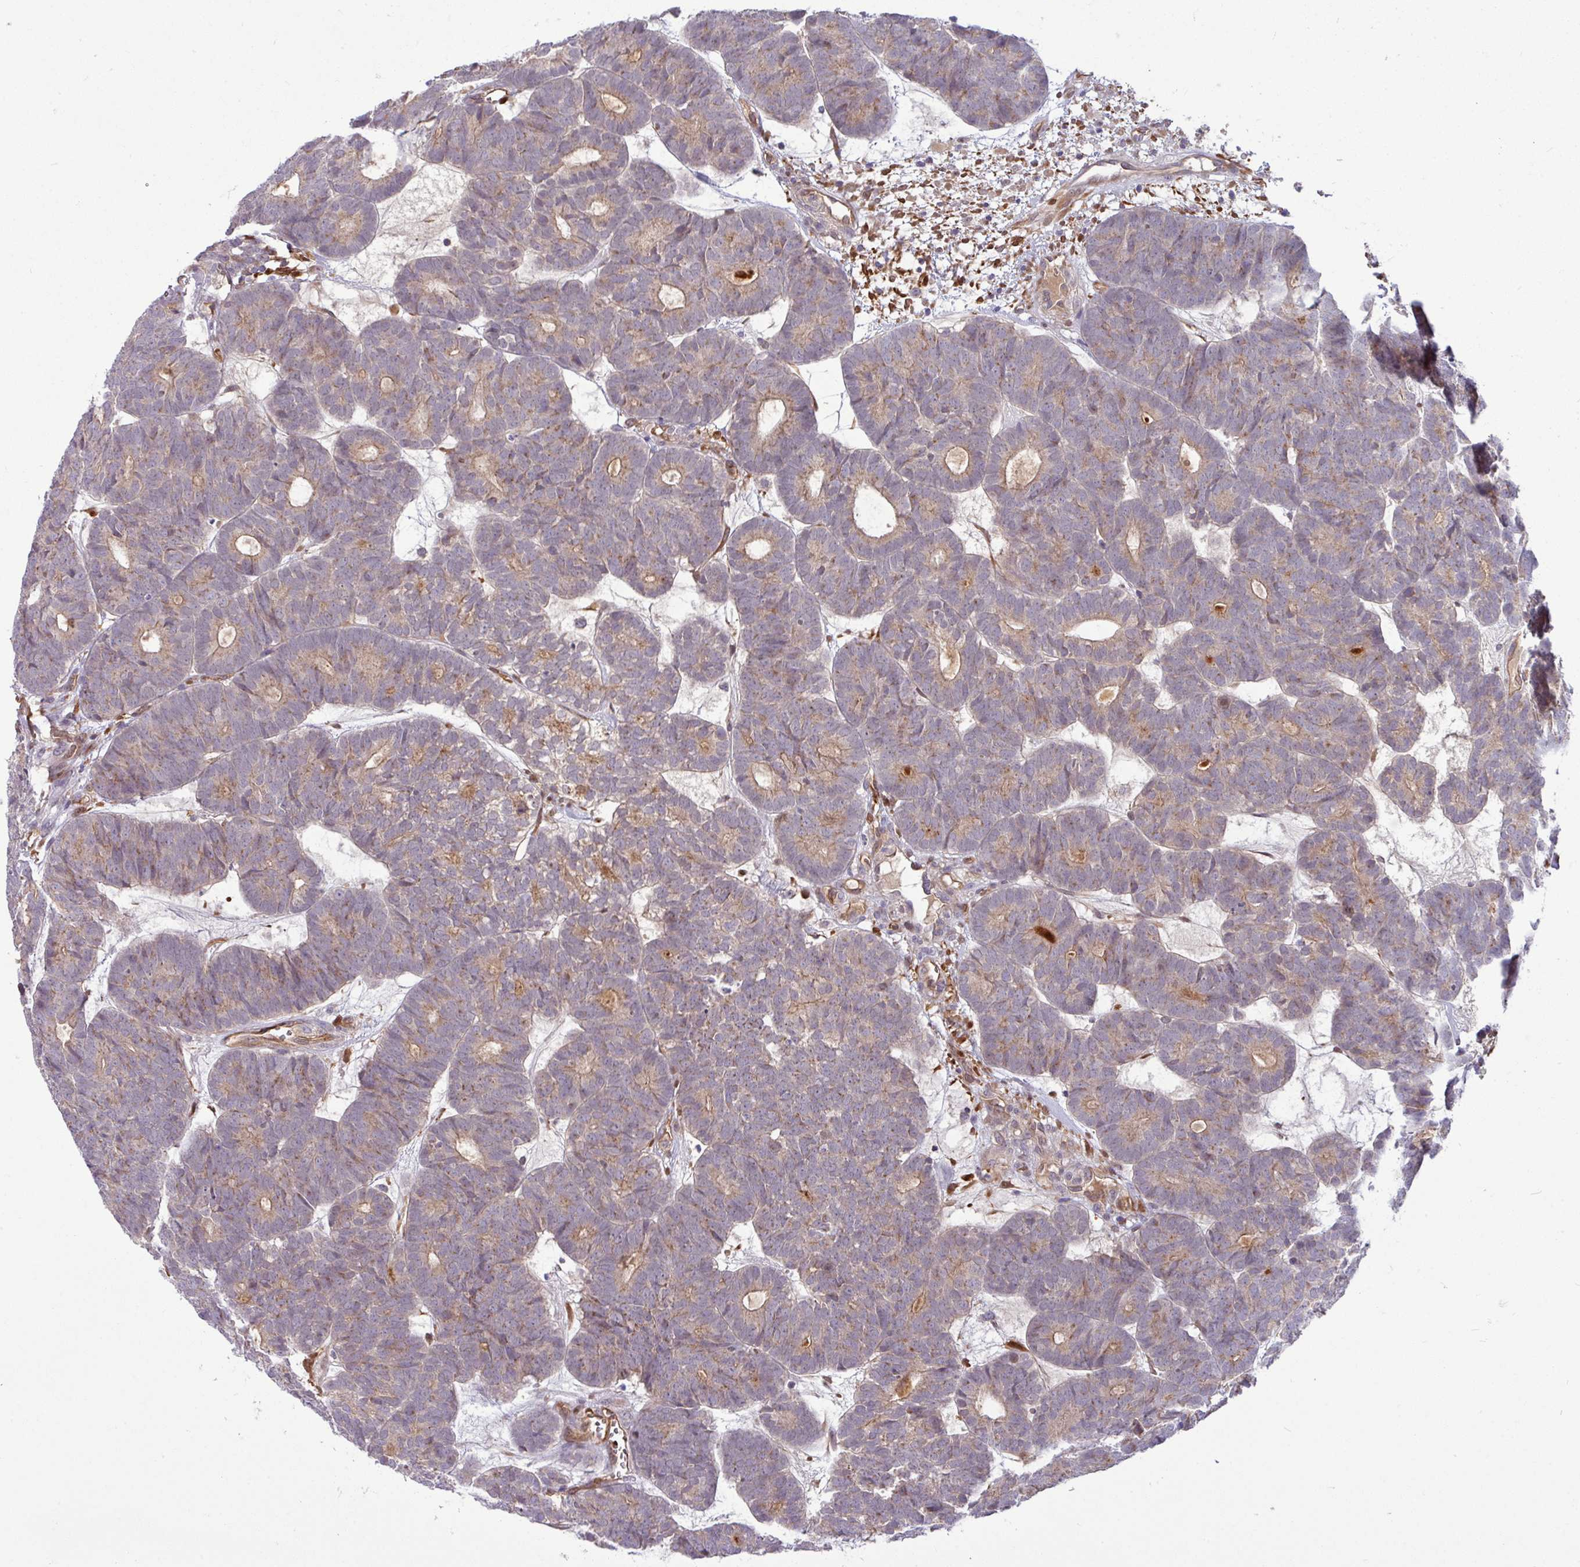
{"staining": {"intensity": "weak", "quantity": "25%-75%", "location": "cytoplasmic/membranous"}, "tissue": "head and neck cancer", "cell_type": "Tumor cells", "image_type": "cancer", "snomed": [{"axis": "morphology", "description": "Adenocarcinoma, NOS"}, {"axis": "topography", "description": "Head-Neck"}], "caption": "IHC micrograph of neoplastic tissue: head and neck cancer stained using IHC demonstrates low levels of weak protein expression localized specifically in the cytoplasmic/membranous of tumor cells, appearing as a cytoplasmic/membranous brown color.", "gene": "B4GALNT4", "patient": {"sex": "female", "age": 81}}